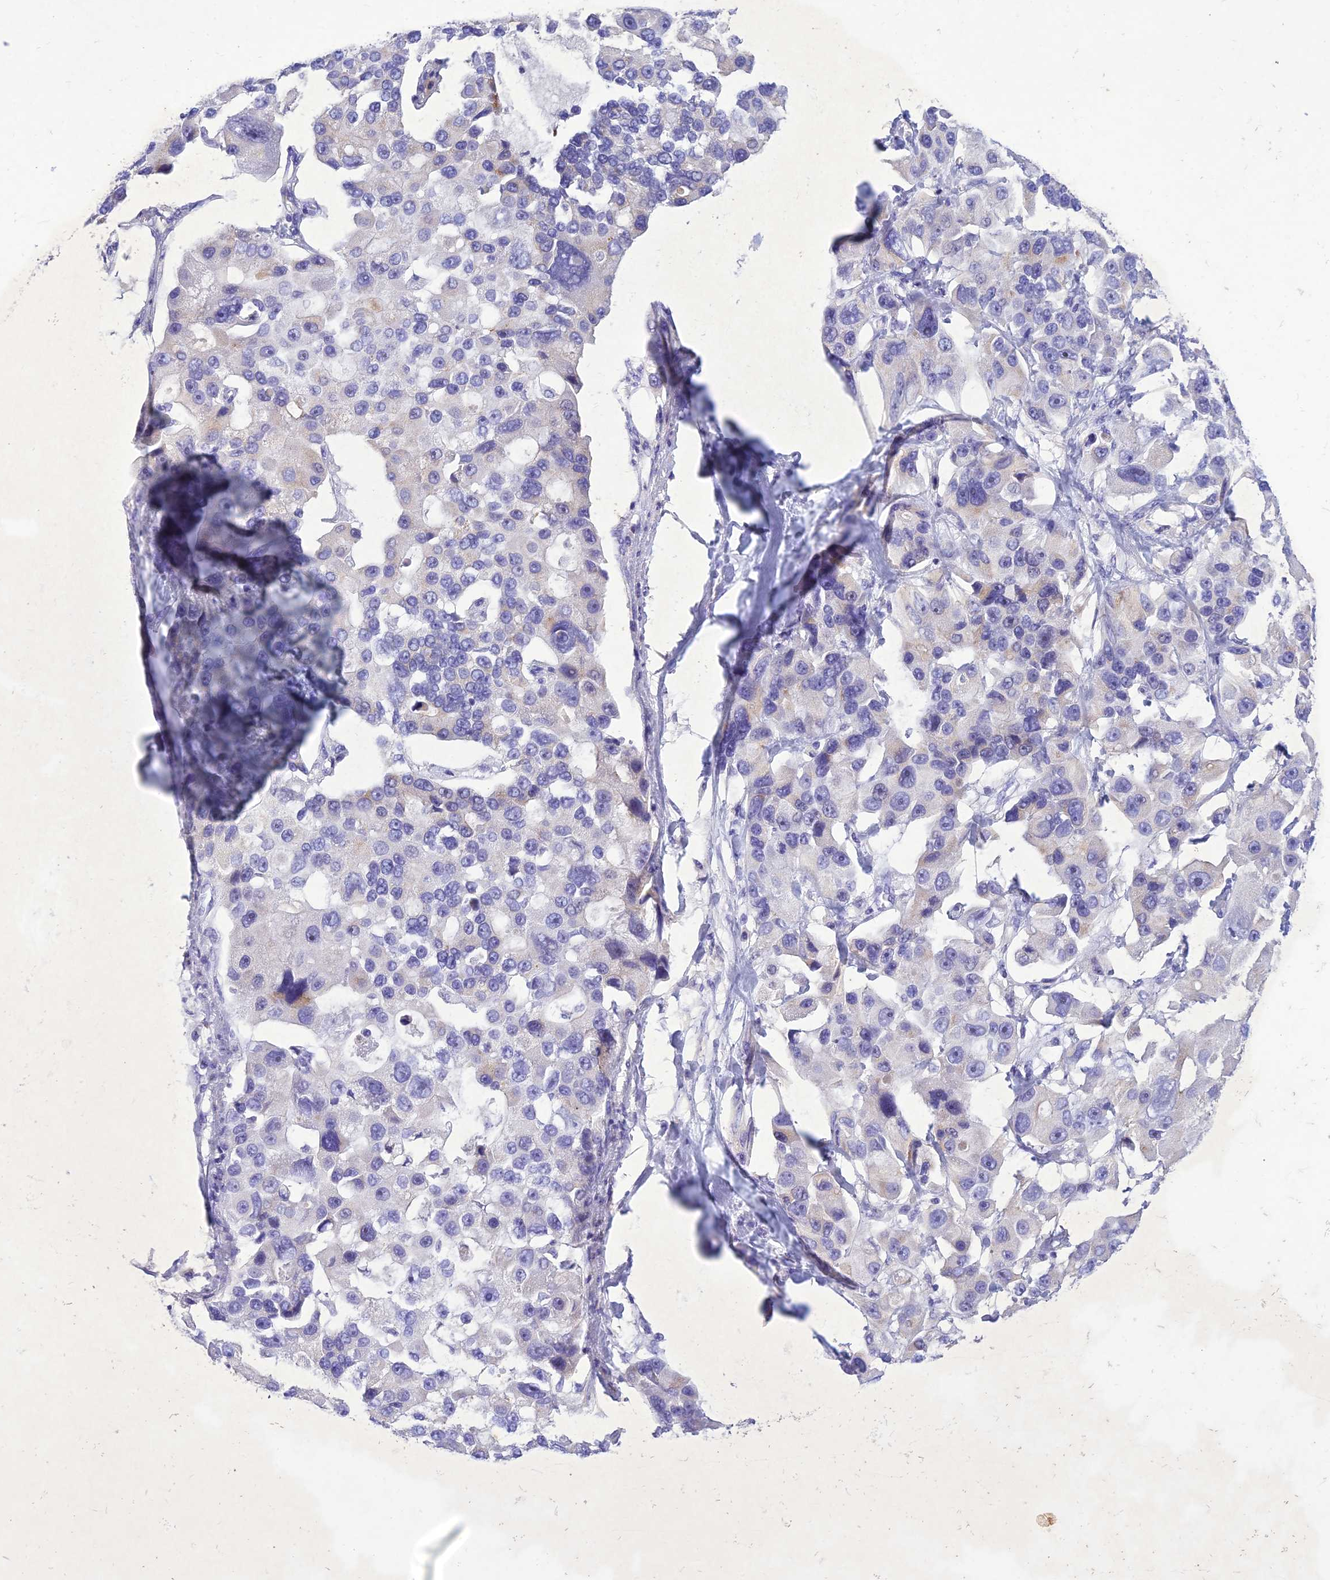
{"staining": {"intensity": "negative", "quantity": "none", "location": "none"}, "tissue": "lung cancer", "cell_type": "Tumor cells", "image_type": "cancer", "snomed": [{"axis": "morphology", "description": "Adenocarcinoma, NOS"}, {"axis": "topography", "description": "Lung"}], "caption": "High power microscopy histopathology image of an IHC image of adenocarcinoma (lung), revealing no significant staining in tumor cells. (Immunohistochemistry (ihc), brightfield microscopy, high magnification).", "gene": "SLC13A5", "patient": {"sex": "female", "age": 54}}